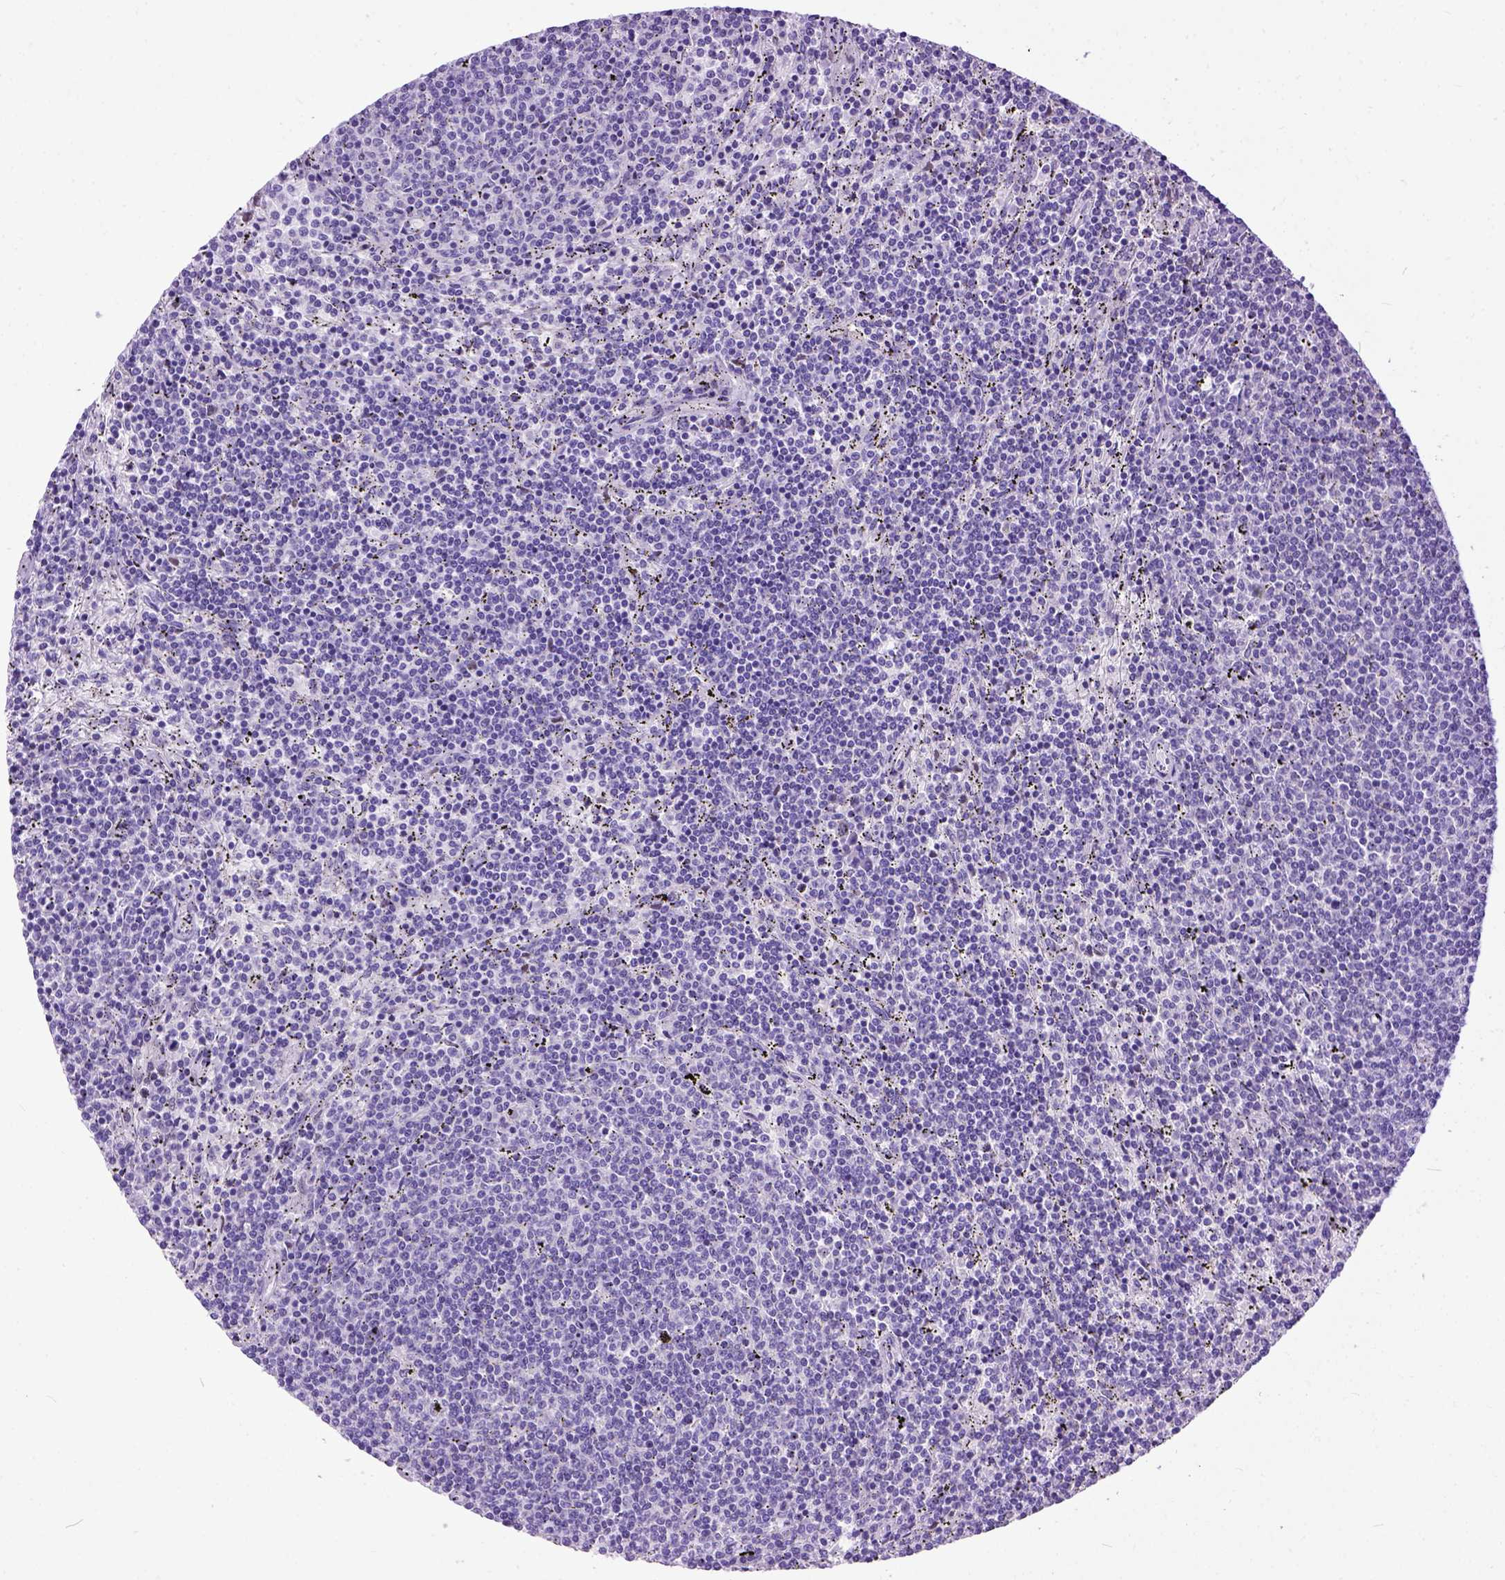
{"staining": {"intensity": "negative", "quantity": "none", "location": "none"}, "tissue": "lymphoma", "cell_type": "Tumor cells", "image_type": "cancer", "snomed": [{"axis": "morphology", "description": "Malignant lymphoma, non-Hodgkin's type, Low grade"}, {"axis": "topography", "description": "Spleen"}], "caption": "High magnification brightfield microscopy of malignant lymphoma, non-Hodgkin's type (low-grade) stained with DAB (brown) and counterstained with hematoxylin (blue): tumor cells show no significant expression. Nuclei are stained in blue.", "gene": "CRB1", "patient": {"sex": "female", "age": 50}}